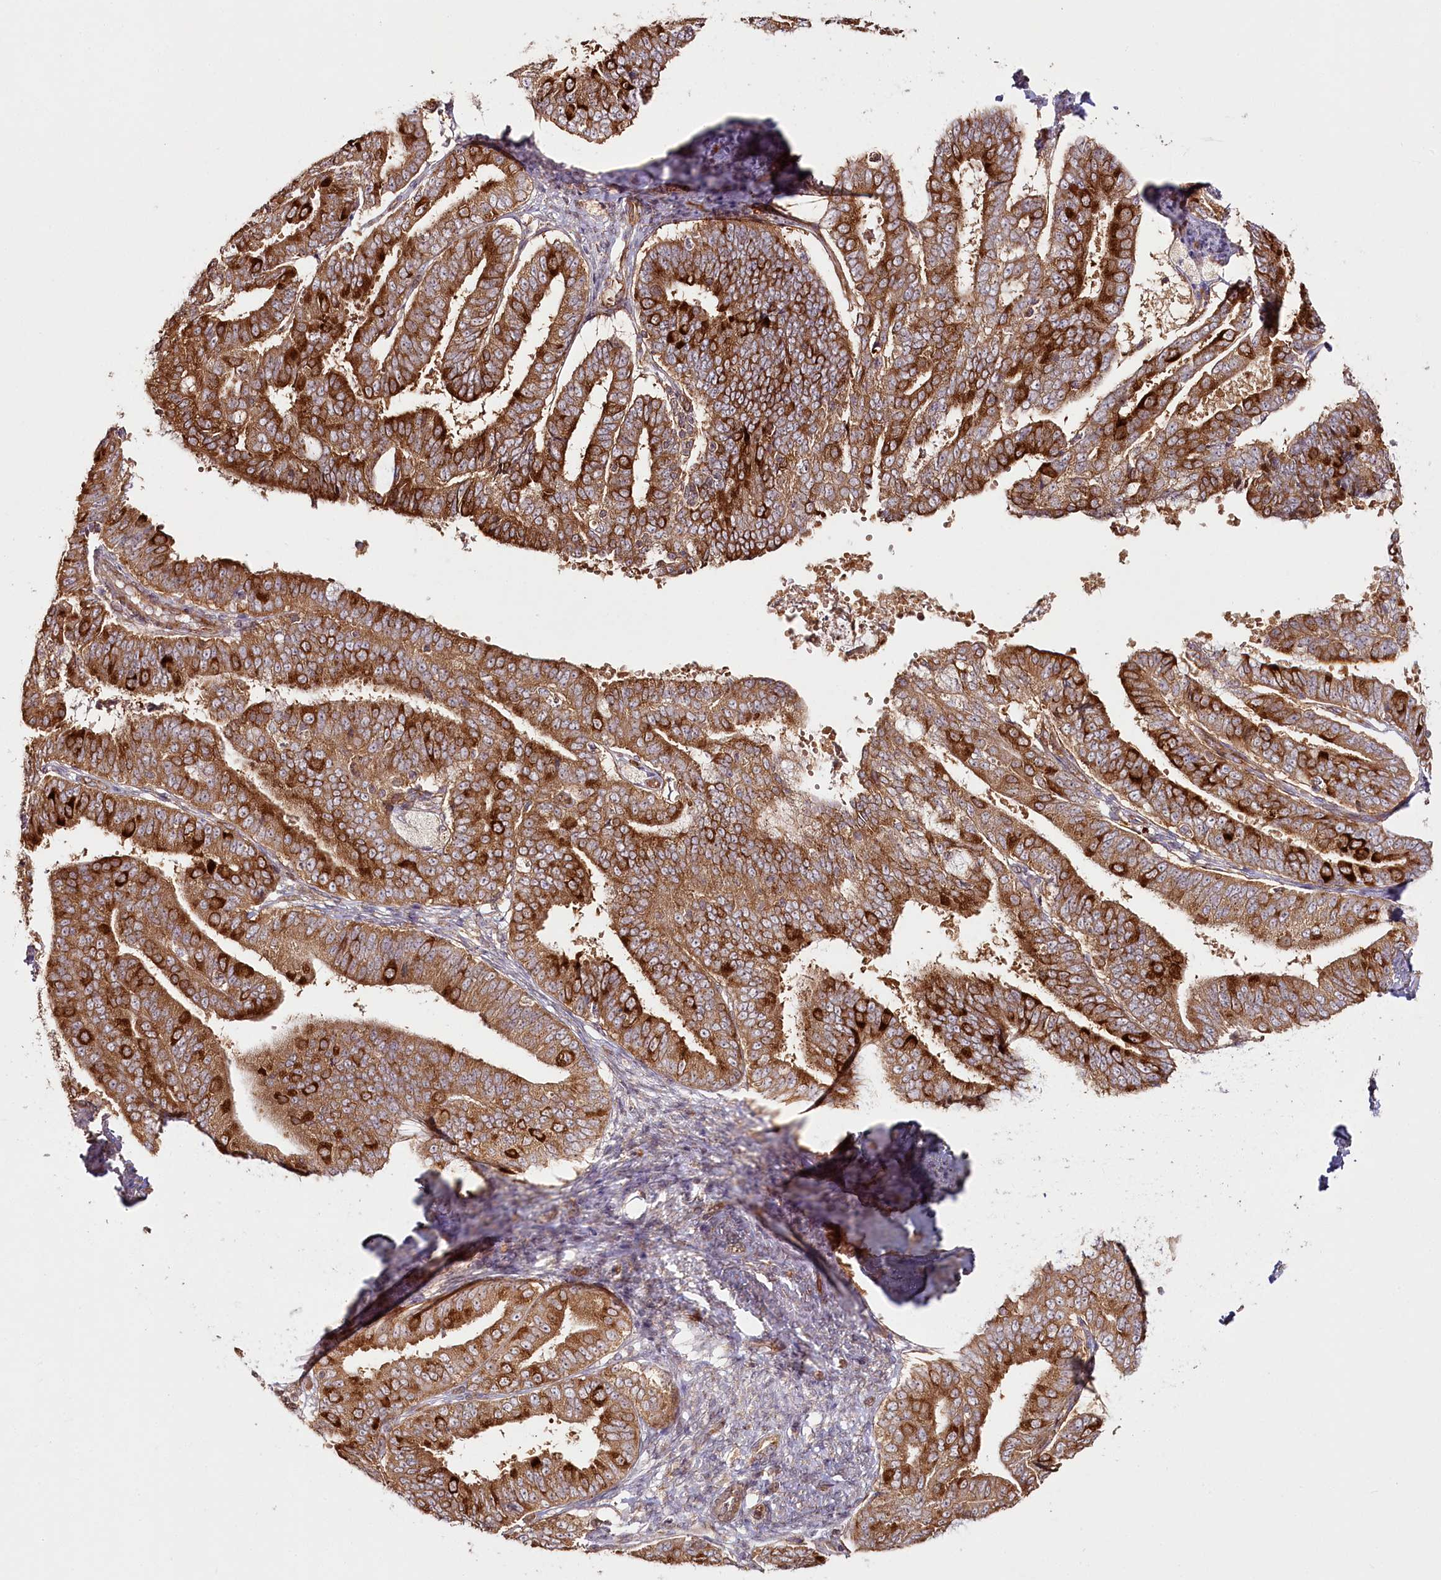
{"staining": {"intensity": "strong", "quantity": ">75%", "location": "cytoplasmic/membranous"}, "tissue": "endometrial cancer", "cell_type": "Tumor cells", "image_type": "cancer", "snomed": [{"axis": "morphology", "description": "Adenocarcinoma, NOS"}, {"axis": "topography", "description": "Endometrium"}], "caption": "Immunohistochemistry (IHC) micrograph of endometrial cancer (adenocarcinoma) stained for a protein (brown), which shows high levels of strong cytoplasmic/membranous staining in about >75% of tumor cells.", "gene": "OTUD4", "patient": {"sex": "female", "age": 63}}